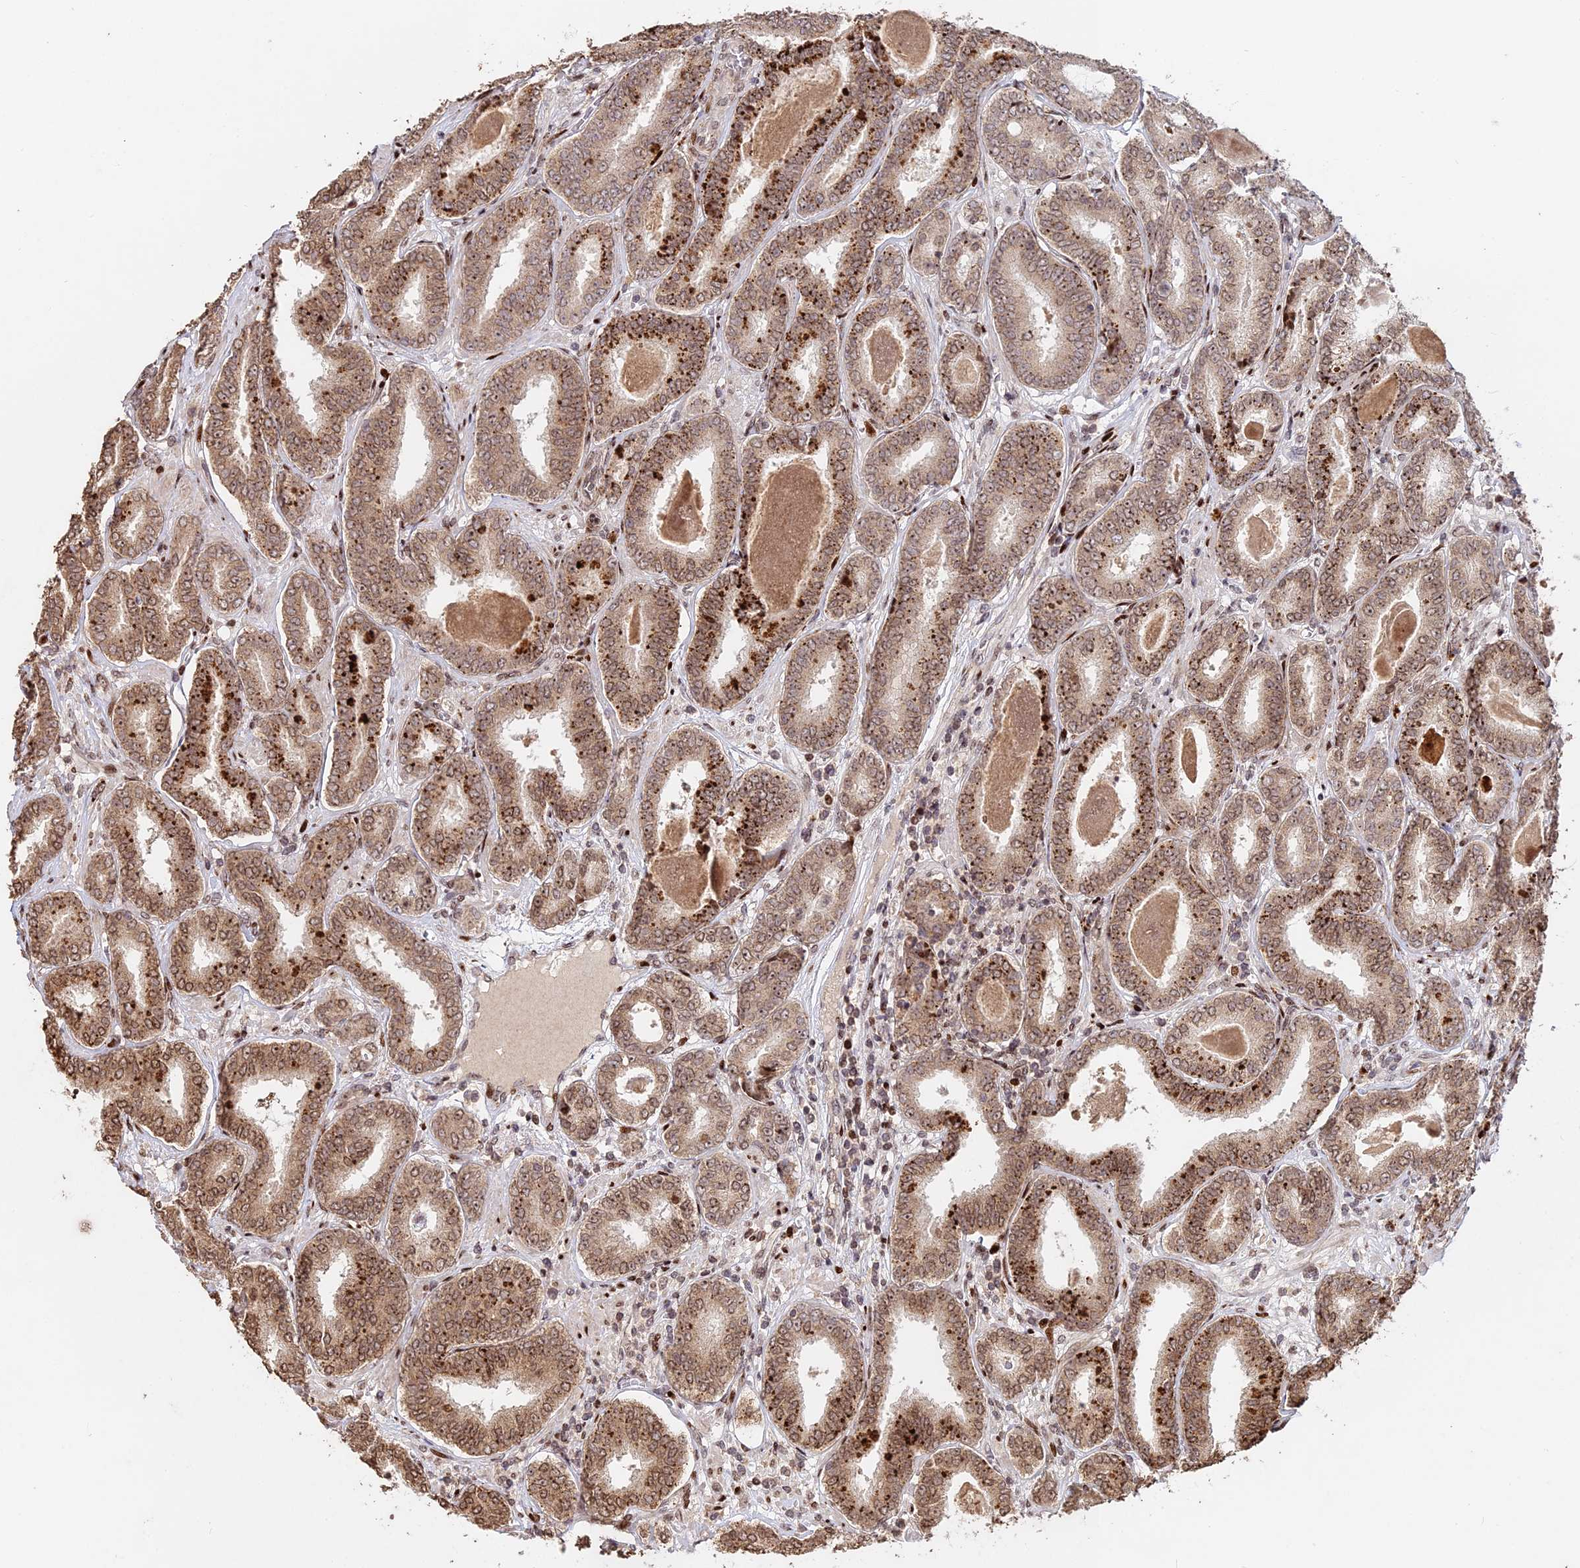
{"staining": {"intensity": "moderate", "quantity": ">75%", "location": "cytoplasmic/membranous,nuclear"}, "tissue": "prostate cancer", "cell_type": "Tumor cells", "image_type": "cancer", "snomed": [{"axis": "morphology", "description": "Adenocarcinoma, High grade"}, {"axis": "topography", "description": "Prostate"}], "caption": "High-power microscopy captured an IHC photomicrograph of high-grade adenocarcinoma (prostate), revealing moderate cytoplasmic/membranous and nuclear positivity in about >75% of tumor cells.", "gene": "RBMS2", "patient": {"sex": "male", "age": 72}}